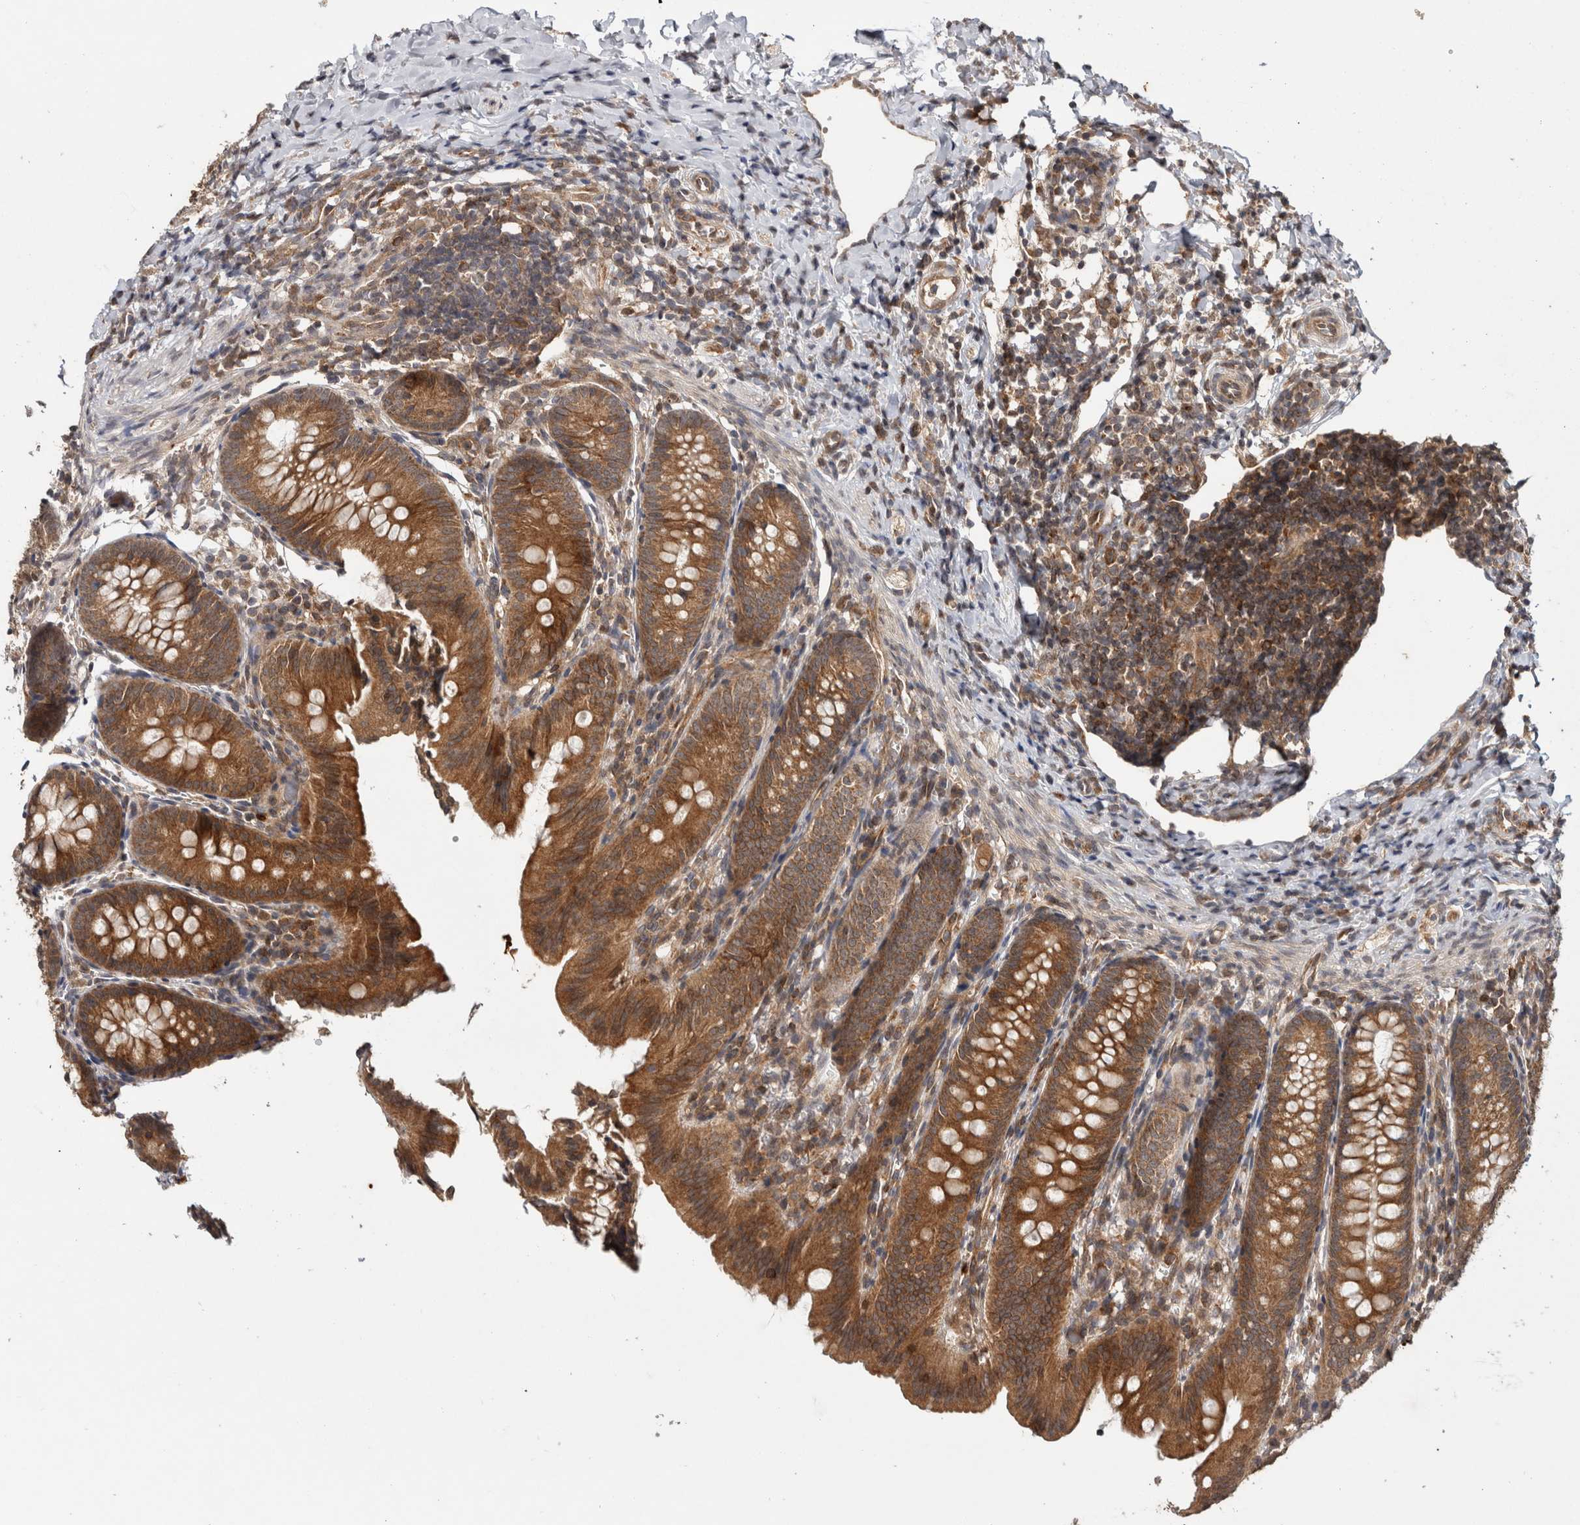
{"staining": {"intensity": "moderate", "quantity": ">75%", "location": "cytoplasmic/membranous"}, "tissue": "appendix", "cell_type": "Glandular cells", "image_type": "normal", "snomed": [{"axis": "morphology", "description": "Normal tissue, NOS"}, {"axis": "topography", "description": "Appendix"}], "caption": "DAB immunohistochemical staining of normal human appendix demonstrates moderate cytoplasmic/membranous protein positivity in approximately >75% of glandular cells. The staining is performed using DAB (3,3'-diaminobenzidine) brown chromogen to label protein expression. The nuclei are counter-stained blue using hematoxylin.", "gene": "HMOX2", "patient": {"sex": "male", "age": 1}}